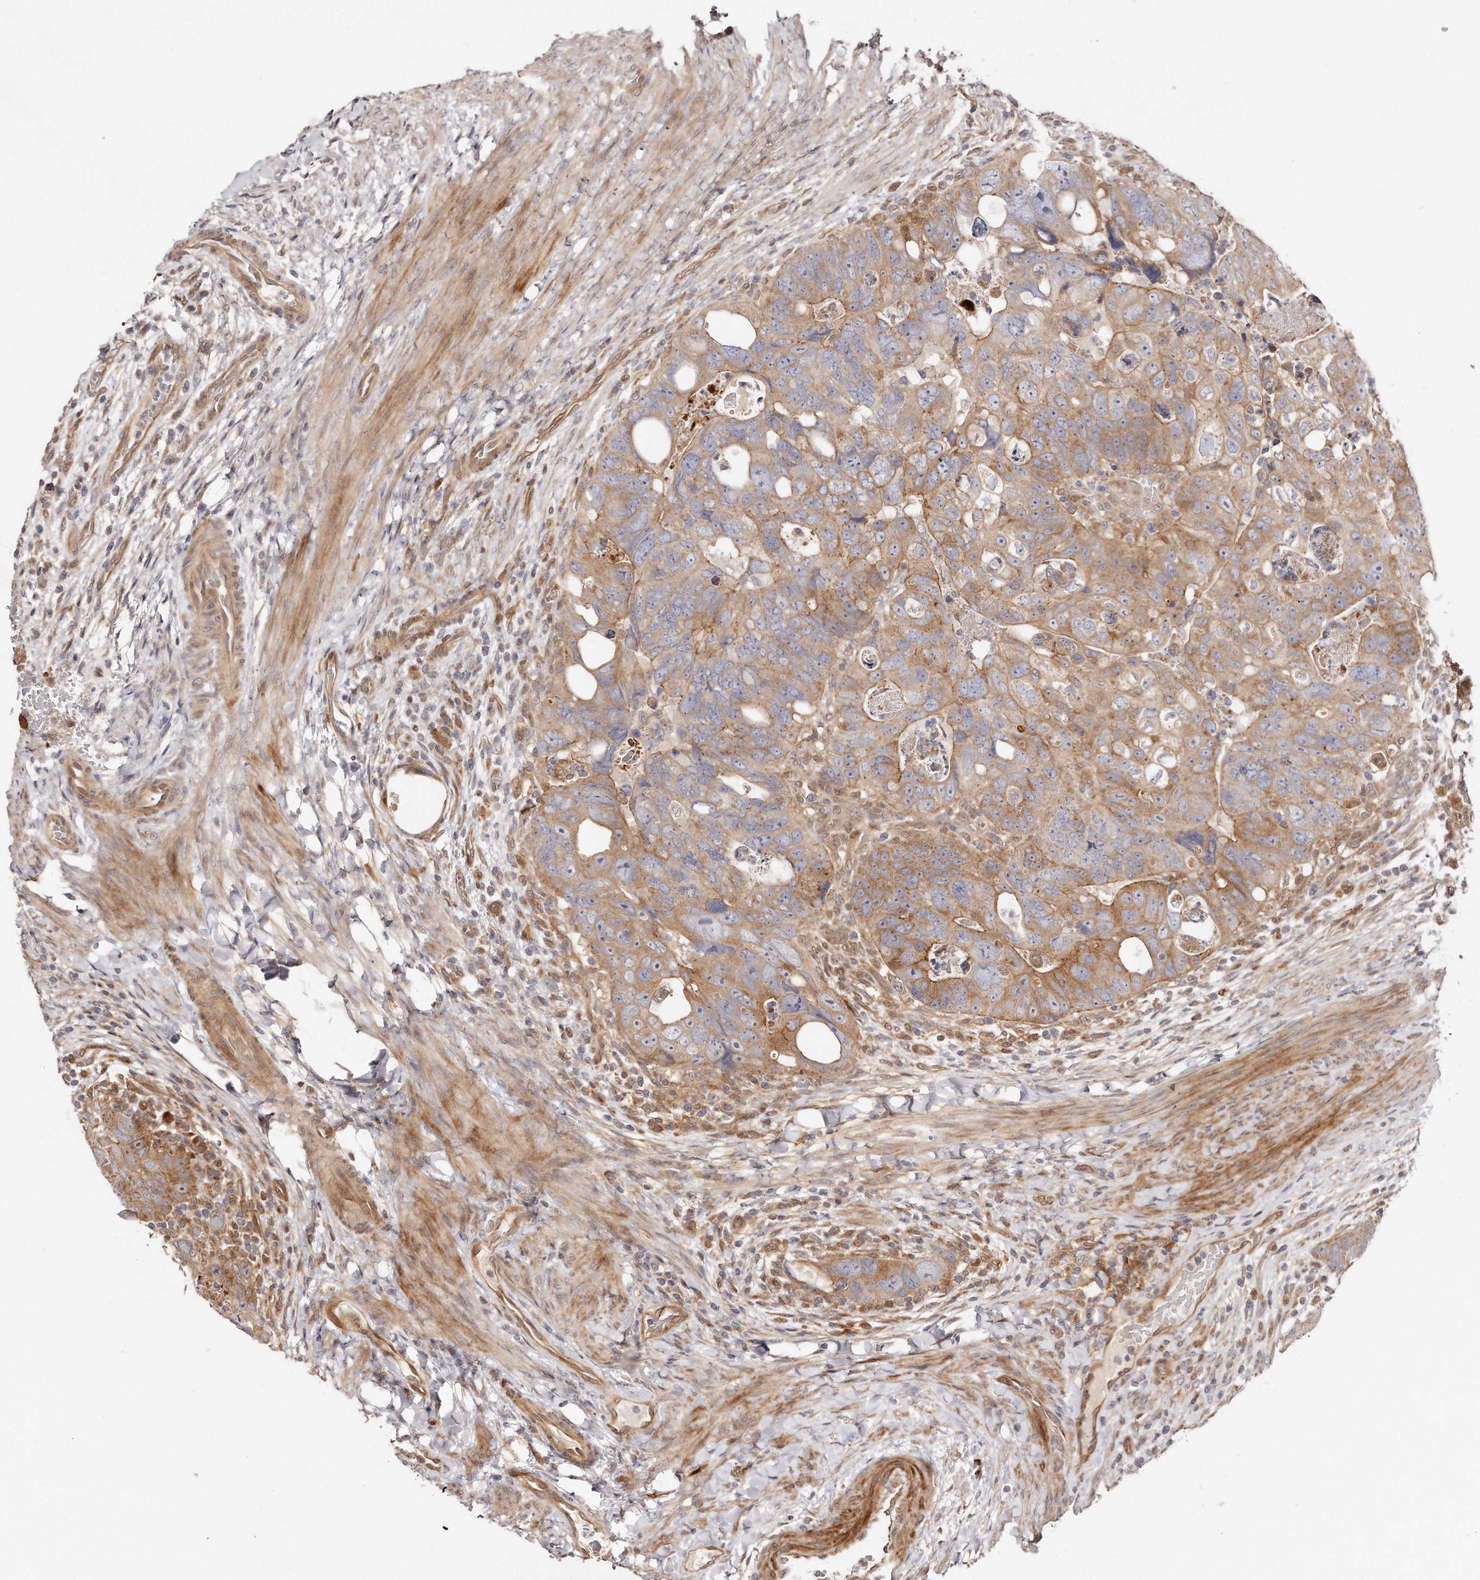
{"staining": {"intensity": "moderate", "quantity": ">75%", "location": "cytoplasmic/membranous"}, "tissue": "colorectal cancer", "cell_type": "Tumor cells", "image_type": "cancer", "snomed": [{"axis": "morphology", "description": "Adenocarcinoma, NOS"}, {"axis": "topography", "description": "Rectum"}], "caption": "Human colorectal cancer (adenocarcinoma) stained with a protein marker reveals moderate staining in tumor cells.", "gene": "GBP4", "patient": {"sex": "male", "age": 59}}